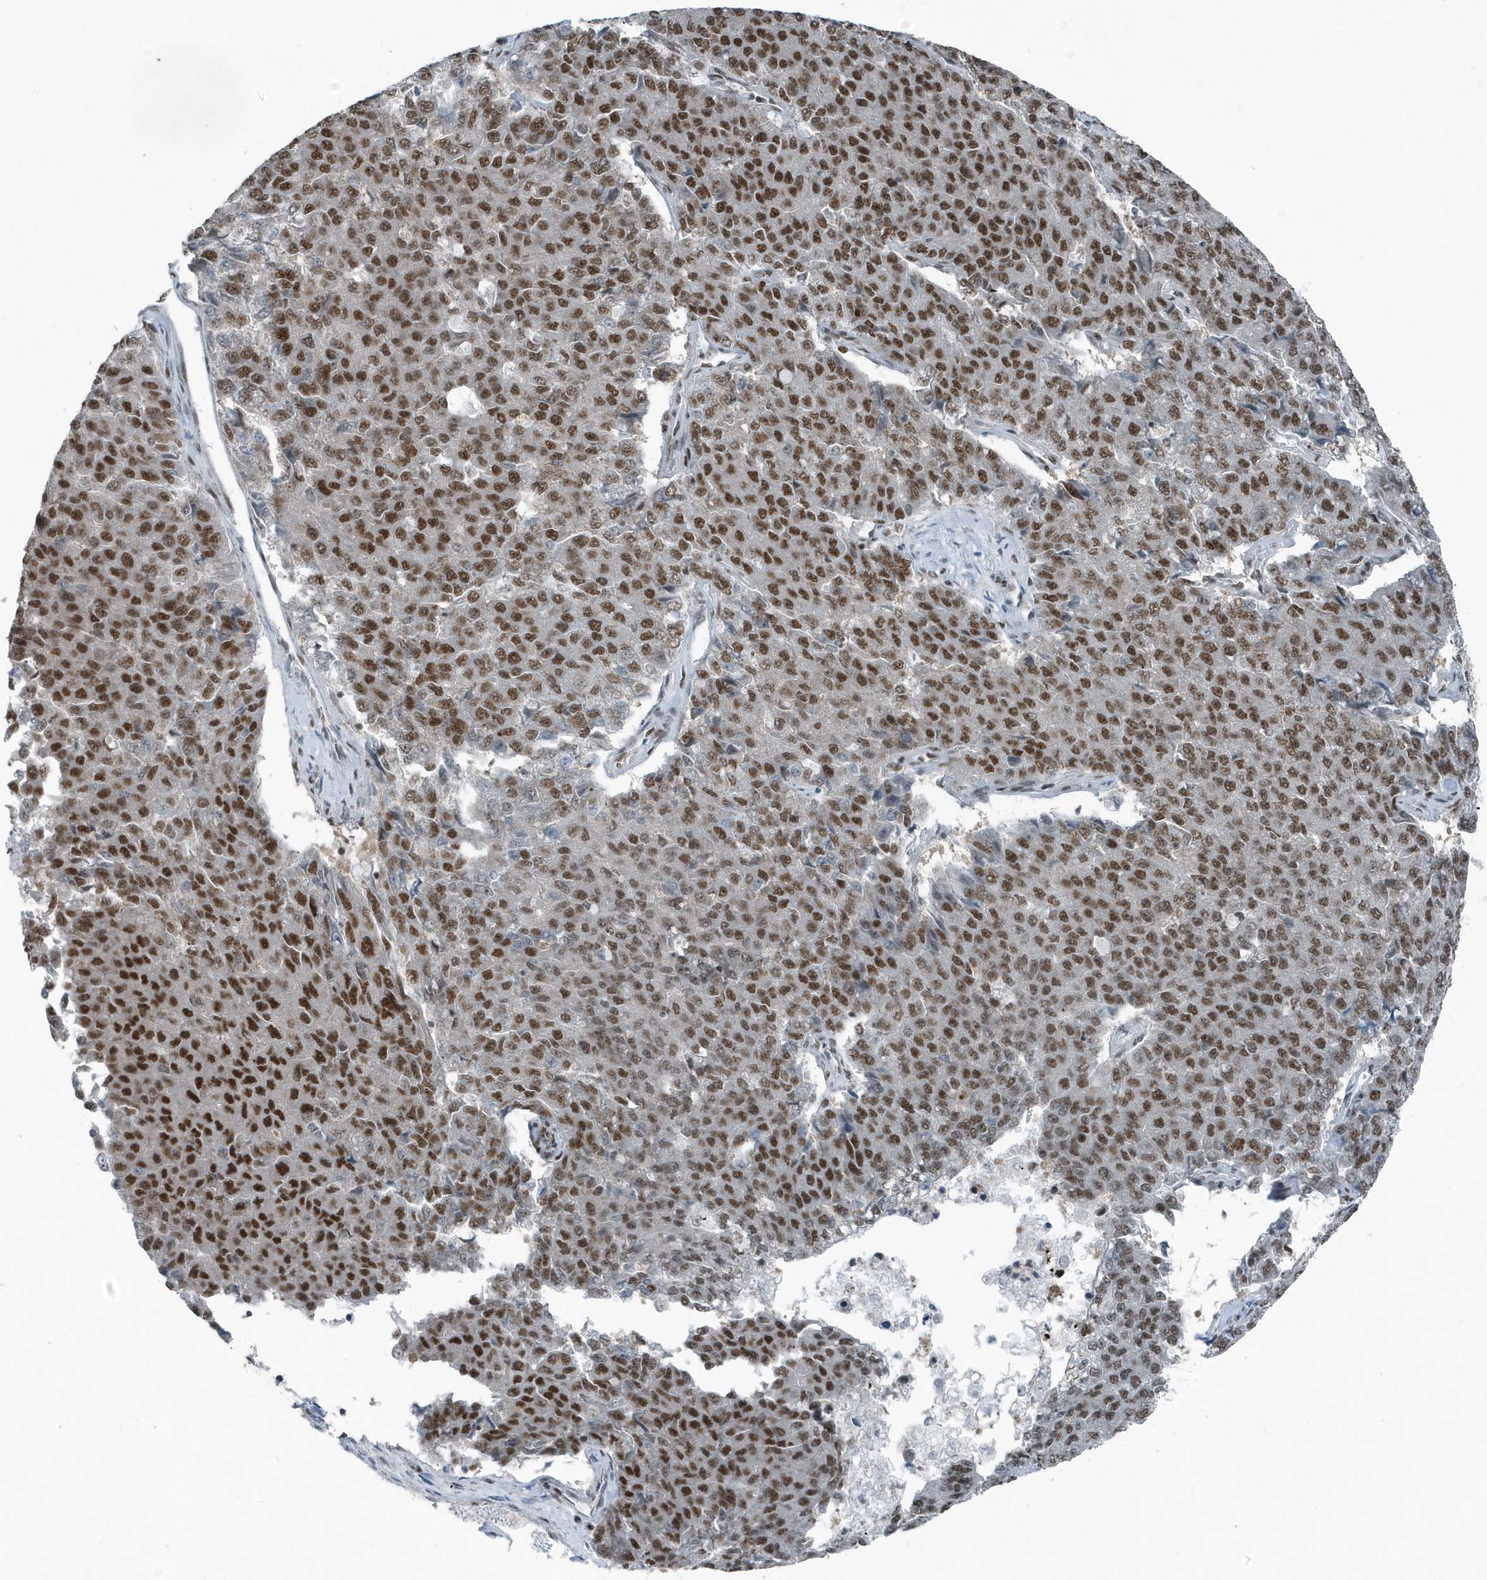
{"staining": {"intensity": "strong", "quantity": ">75%", "location": "nuclear"}, "tissue": "pancreatic cancer", "cell_type": "Tumor cells", "image_type": "cancer", "snomed": [{"axis": "morphology", "description": "Adenocarcinoma, NOS"}, {"axis": "topography", "description": "Pancreas"}], "caption": "Pancreatic cancer stained with immunohistochemistry (IHC) demonstrates strong nuclear positivity in approximately >75% of tumor cells. The protein of interest is stained brown, and the nuclei are stained in blue (DAB (3,3'-diaminobenzidine) IHC with brightfield microscopy, high magnification).", "gene": "YTHDC1", "patient": {"sex": "male", "age": 50}}